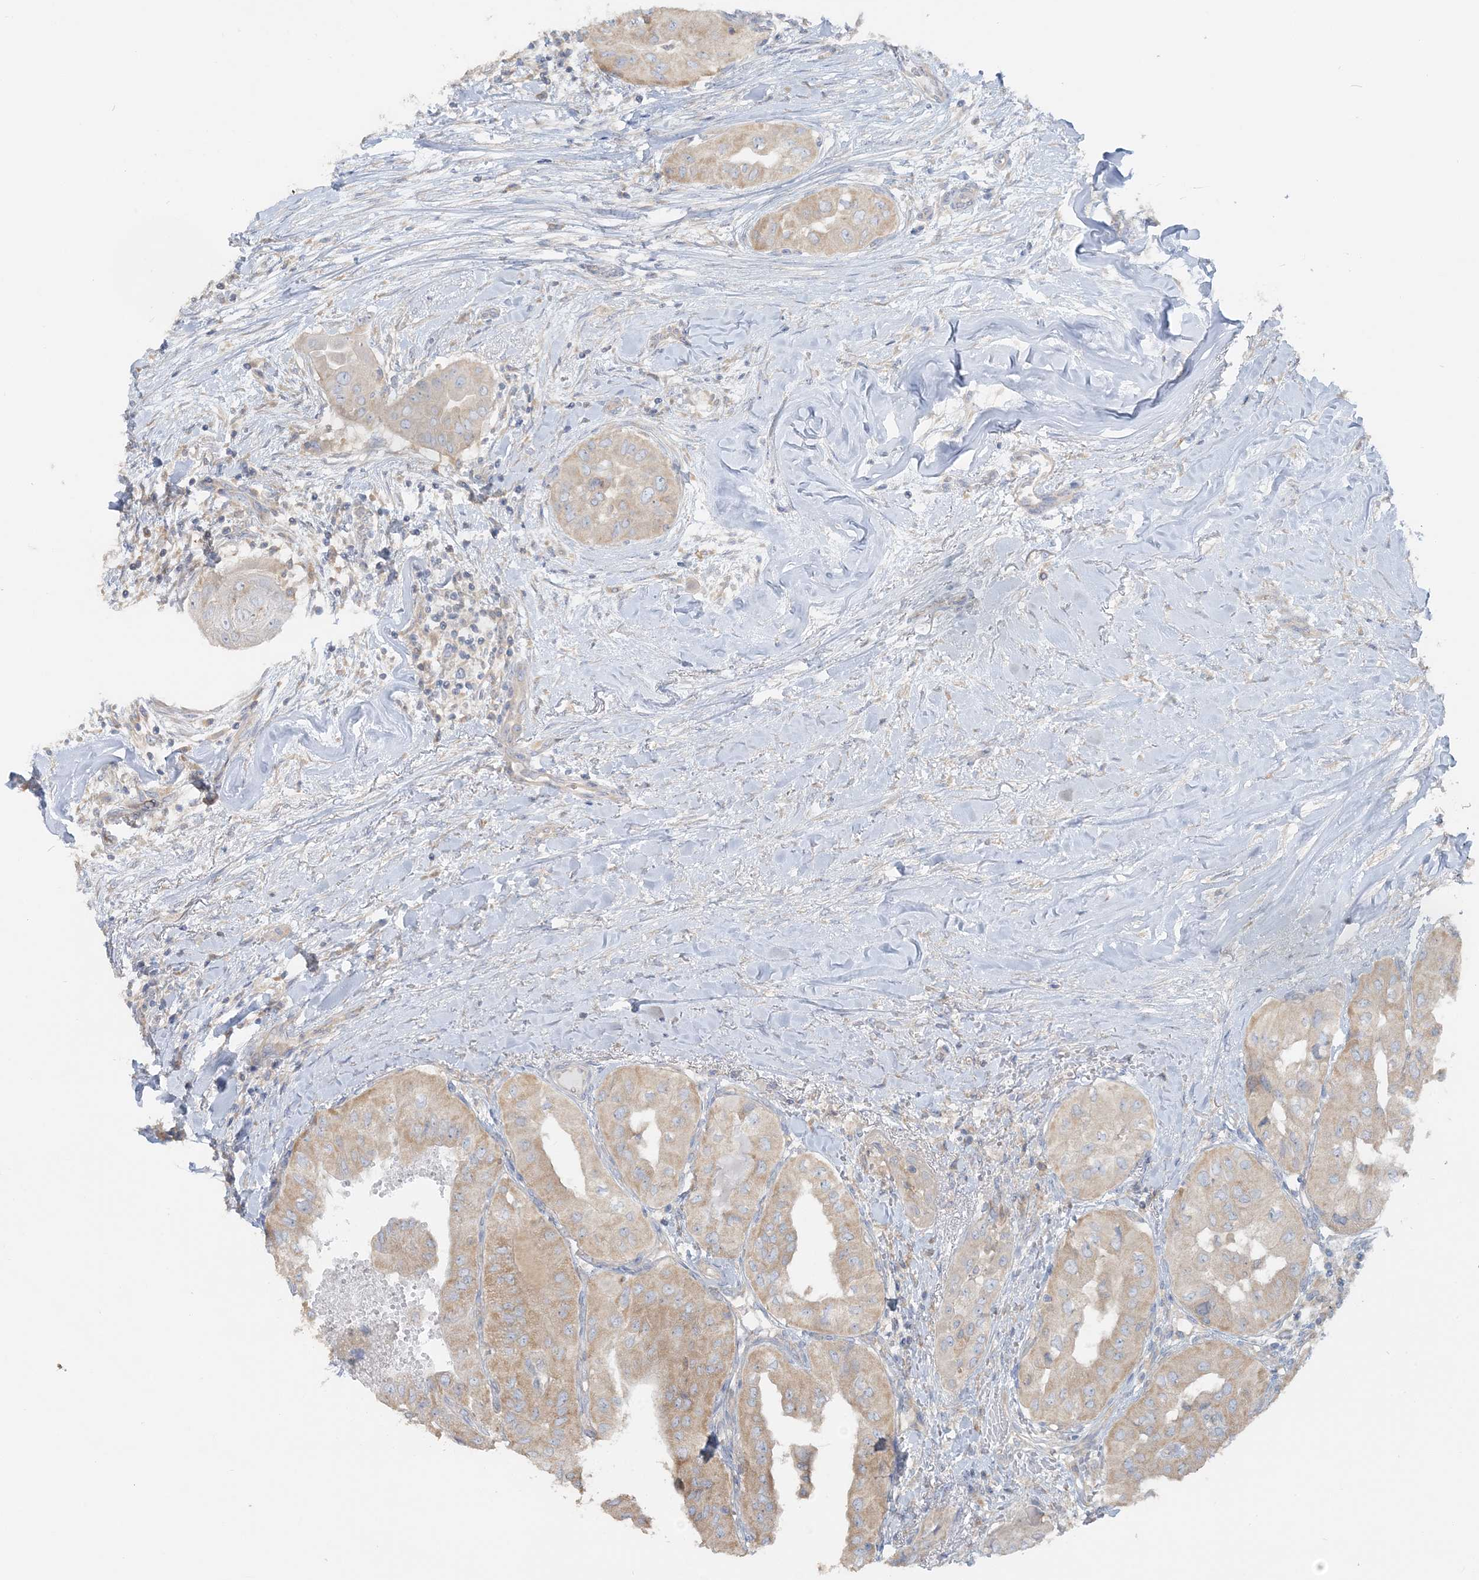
{"staining": {"intensity": "weak", "quantity": ">75%", "location": "cytoplasmic/membranous"}, "tissue": "thyroid cancer", "cell_type": "Tumor cells", "image_type": "cancer", "snomed": [{"axis": "morphology", "description": "Papillary adenocarcinoma, NOS"}, {"axis": "topography", "description": "Thyroid gland"}], "caption": "A high-resolution image shows immunohistochemistry (IHC) staining of papillary adenocarcinoma (thyroid), which reveals weak cytoplasmic/membranous expression in about >75% of tumor cells.", "gene": "TBC1D5", "patient": {"sex": "female", "age": 59}}